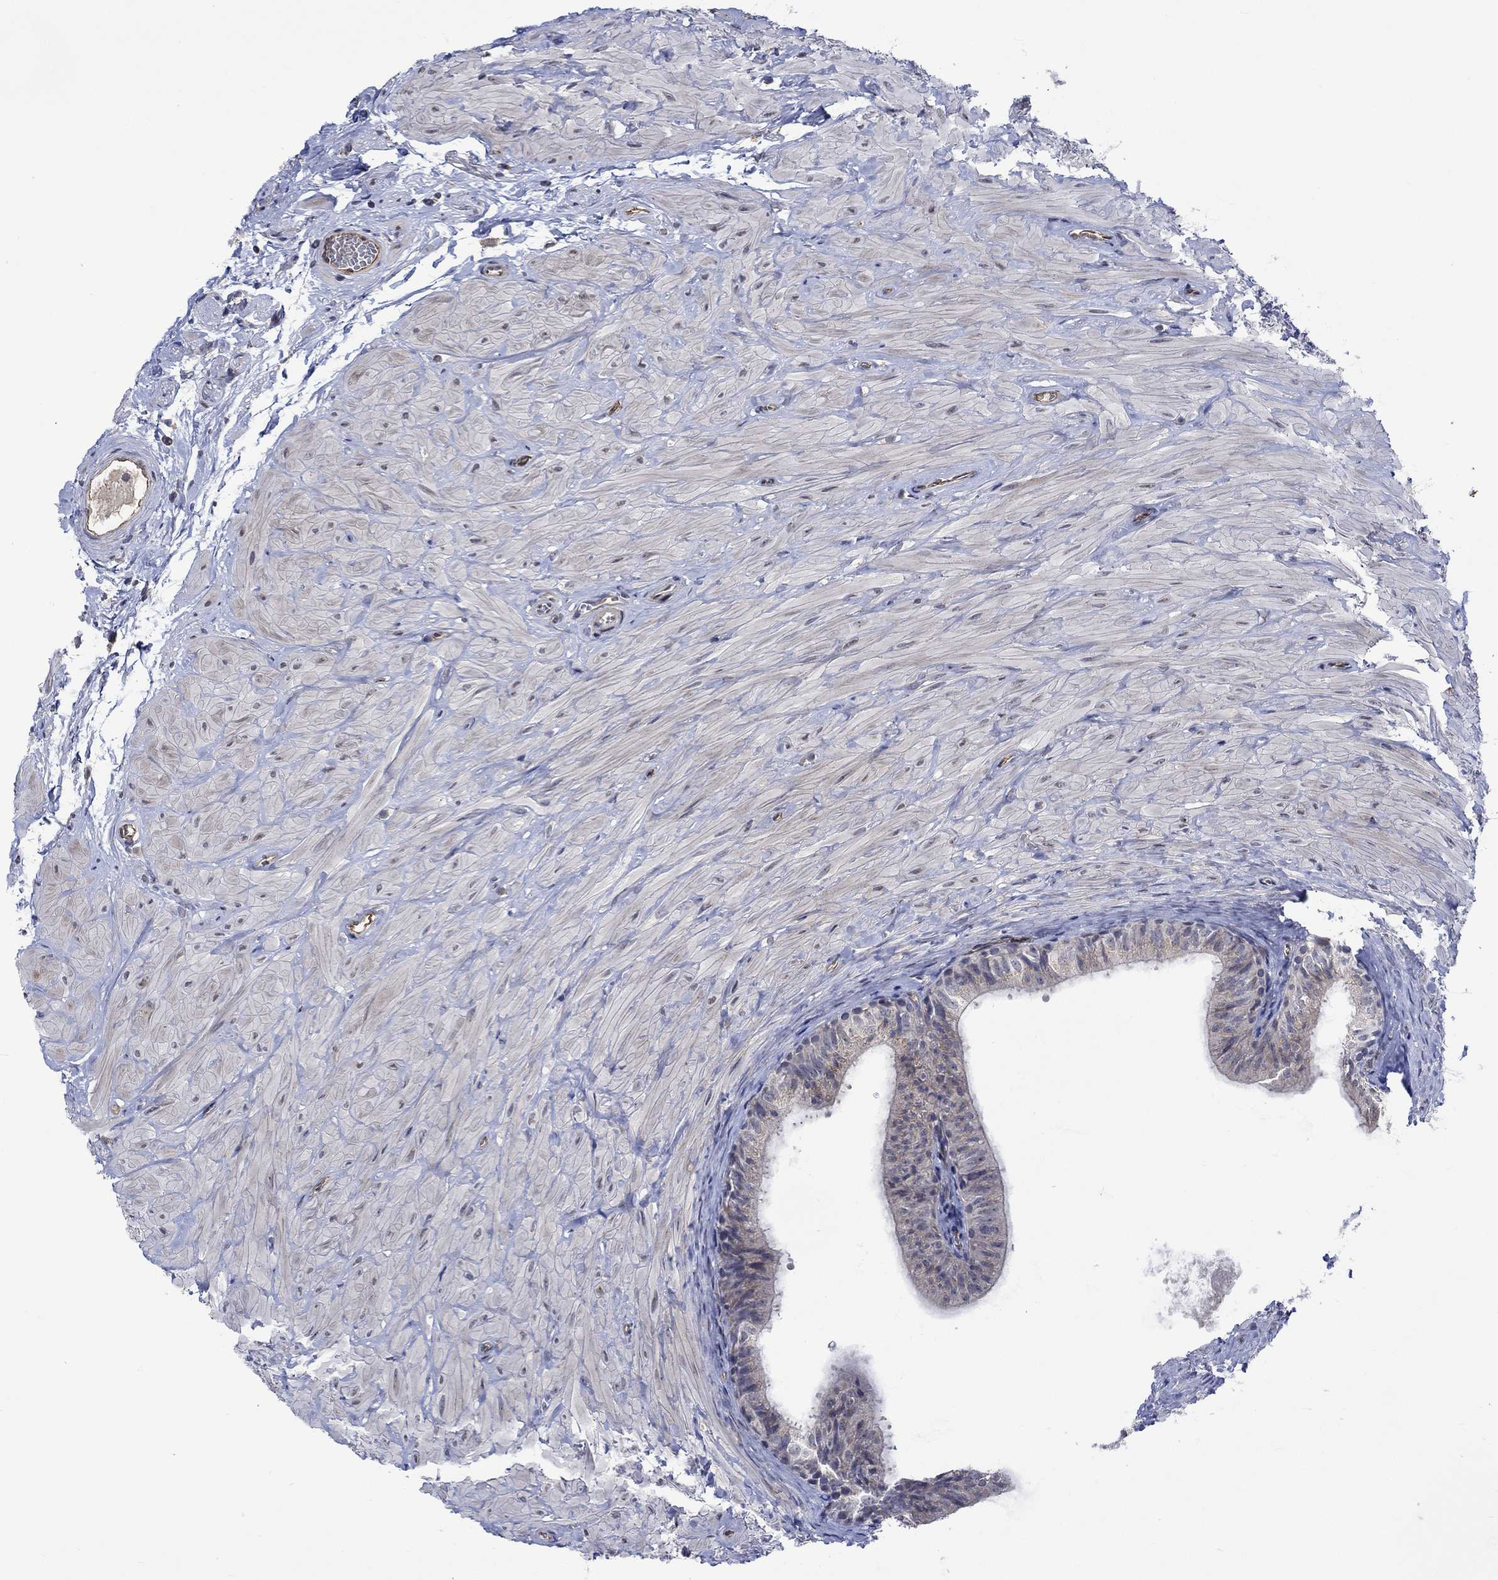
{"staining": {"intensity": "negative", "quantity": "none", "location": "none"}, "tissue": "epididymis", "cell_type": "Glandular cells", "image_type": "normal", "snomed": [{"axis": "morphology", "description": "Normal tissue, NOS"}, {"axis": "topography", "description": "Epididymis"}, {"axis": "topography", "description": "Vas deferens"}], "caption": "Unremarkable epididymis was stained to show a protein in brown. There is no significant positivity in glandular cells. Brightfield microscopy of immunohistochemistry stained with DAB (3,3'-diaminobenzidine) (brown) and hematoxylin (blue), captured at high magnification.", "gene": "GJA5", "patient": {"sex": "male", "age": 23}}